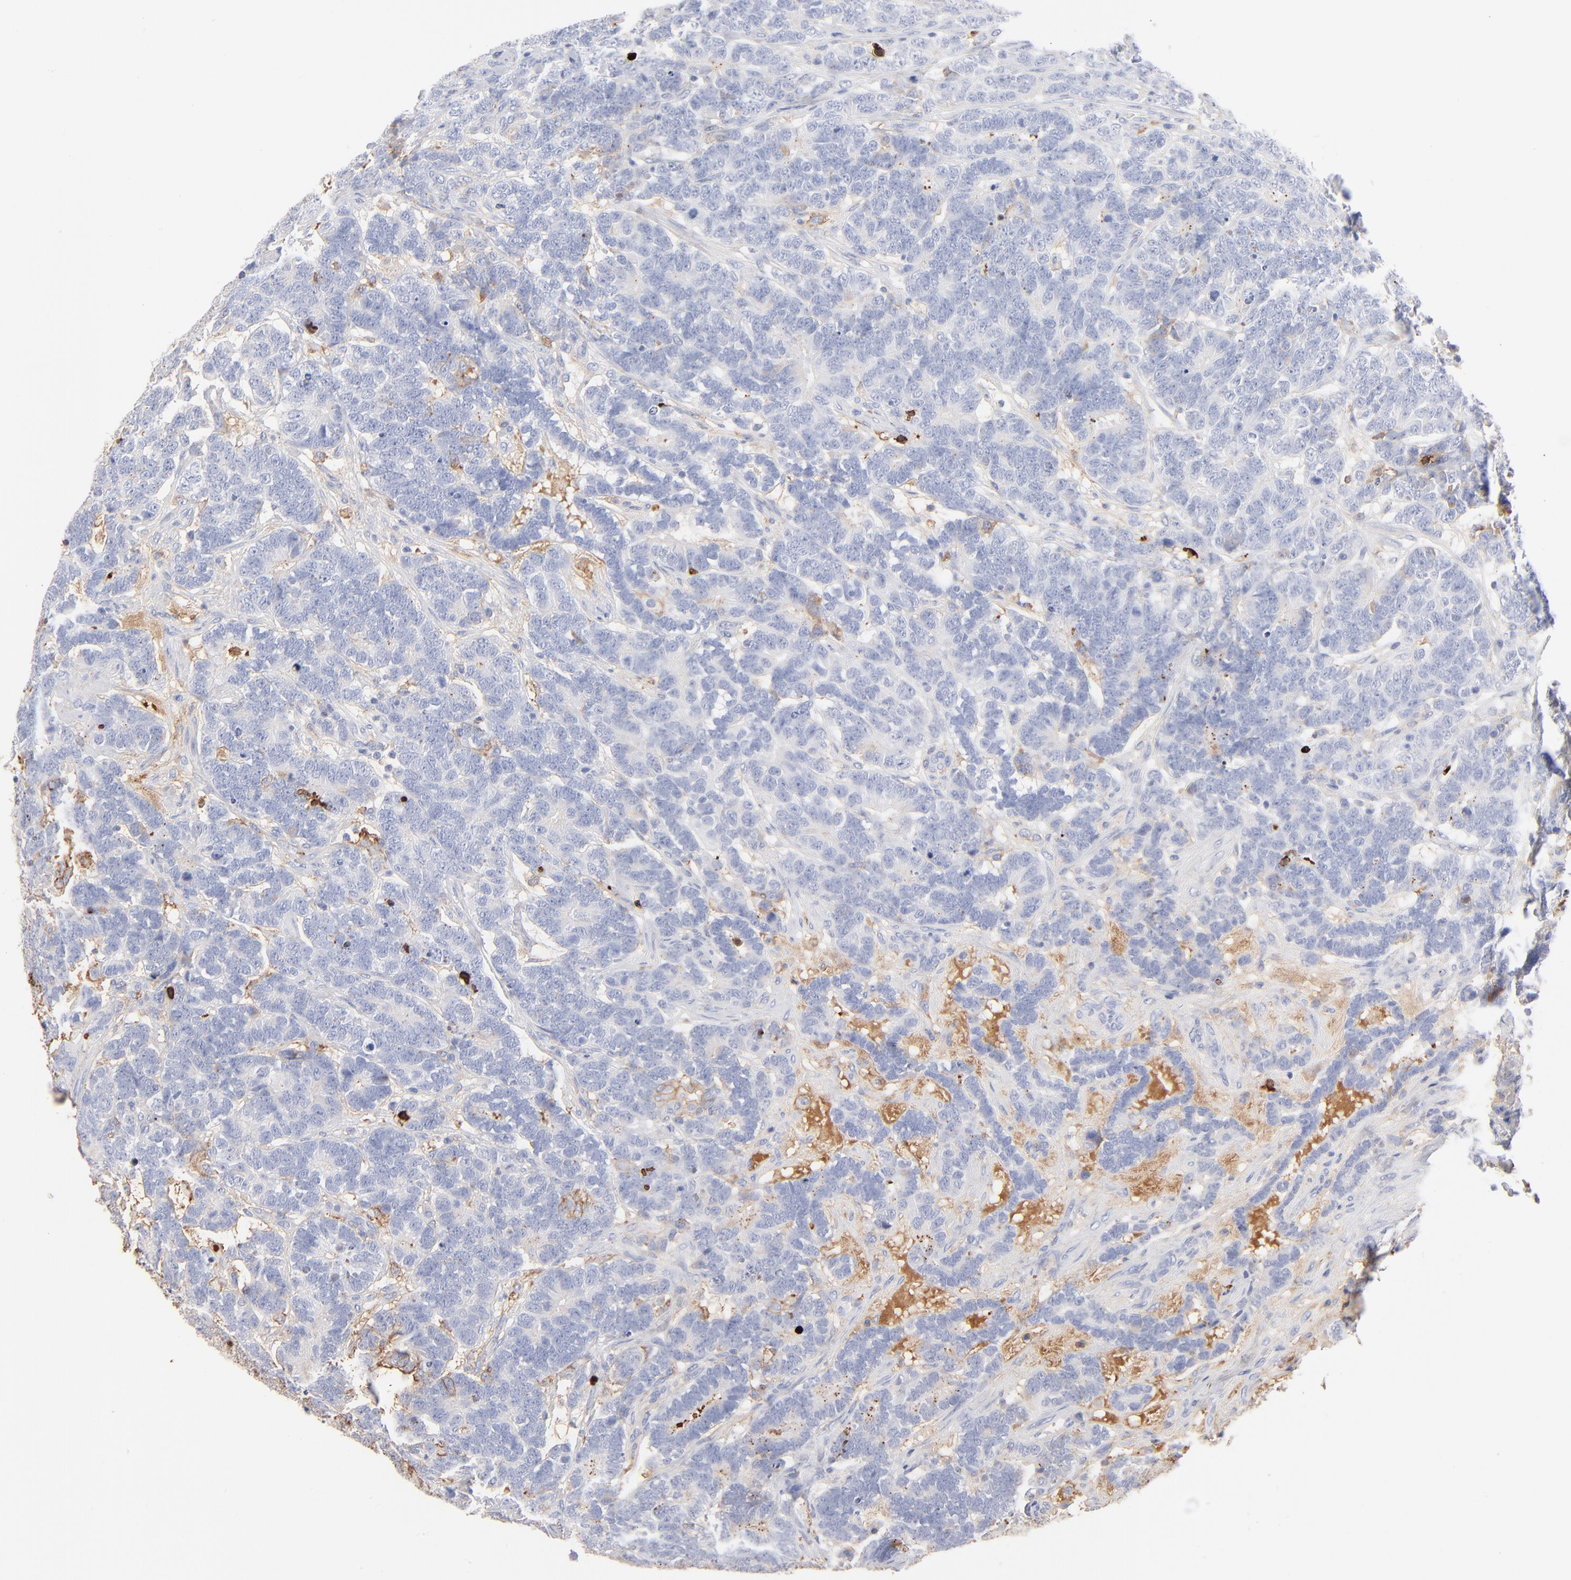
{"staining": {"intensity": "negative", "quantity": "none", "location": "none"}, "tissue": "testis cancer", "cell_type": "Tumor cells", "image_type": "cancer", "snomed": [{"axis": "morphology", "description": "Carcinoma, Embryonal, NOS"}, {"axis": "topography", "description": "Testis"}], "caption": "Human testis cancer (embryonal carcinoma) stained for a protein using immunohistochemistry (IHC) shows no positivity in tumor cells.", "gene": "APOH", "patient": {"sex": "male", "age": 26}}